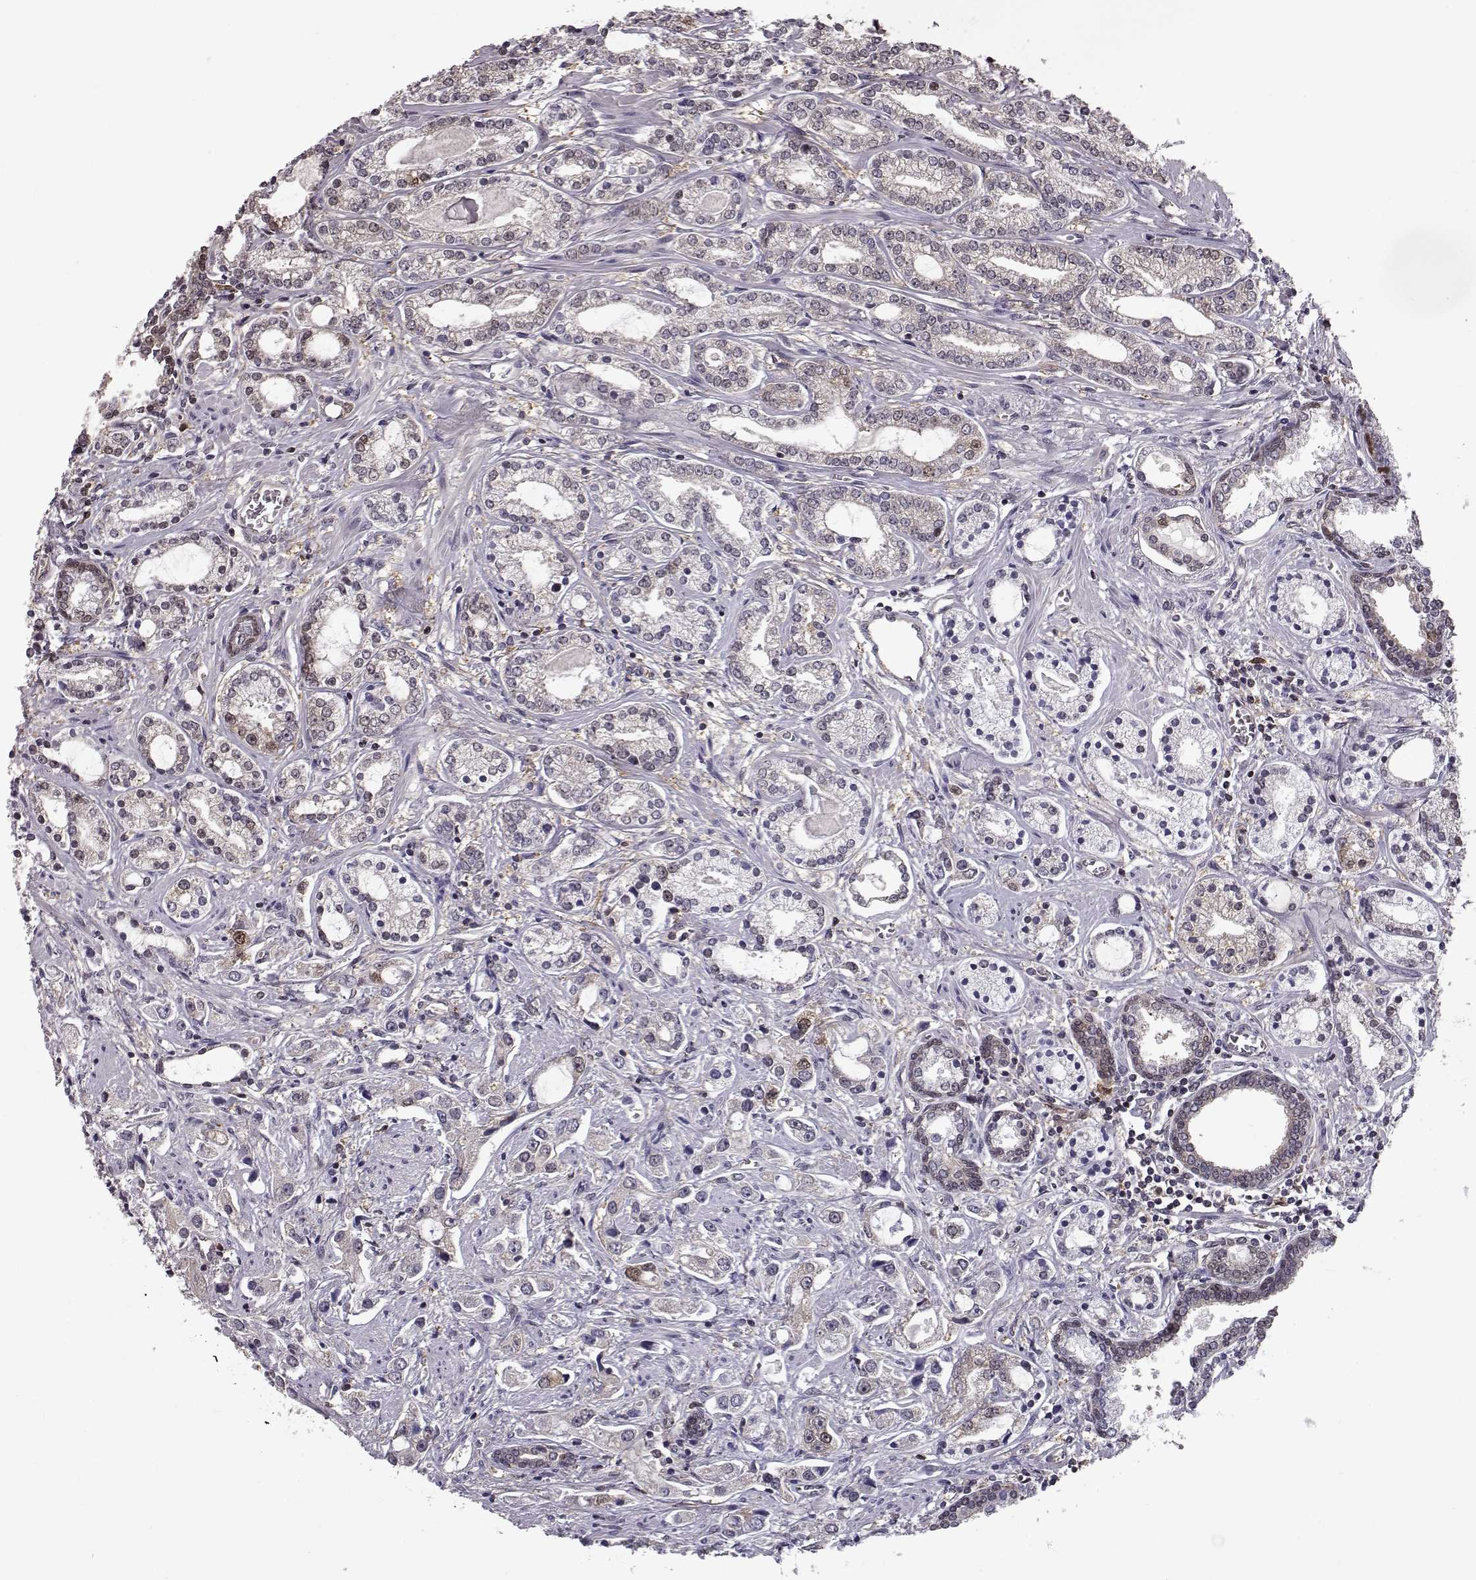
{"staining": {"intensity": "moderate", "quantity": "<25%", "location": "cytoplasmic/membranous"}, "tissue": "prostate cancer", "cell_type": "Tumor cells", "image_type": "cancer", "snomed": [{"axis": "morphology", "description": "Adenocarcinoma, Medium grade"}, {"axis": "topography", "description": "Prostate"}], "caption": "A high-resolution photomicrograph shows immunohistochemistry staining of medium-grade adenocarcinoma (prostate), which shows moderate cytoplasmic/membranous expression in about <25% of tumor cells.", "gene": "RANBP1", "patient": {"sex": "male", "age": 57}}